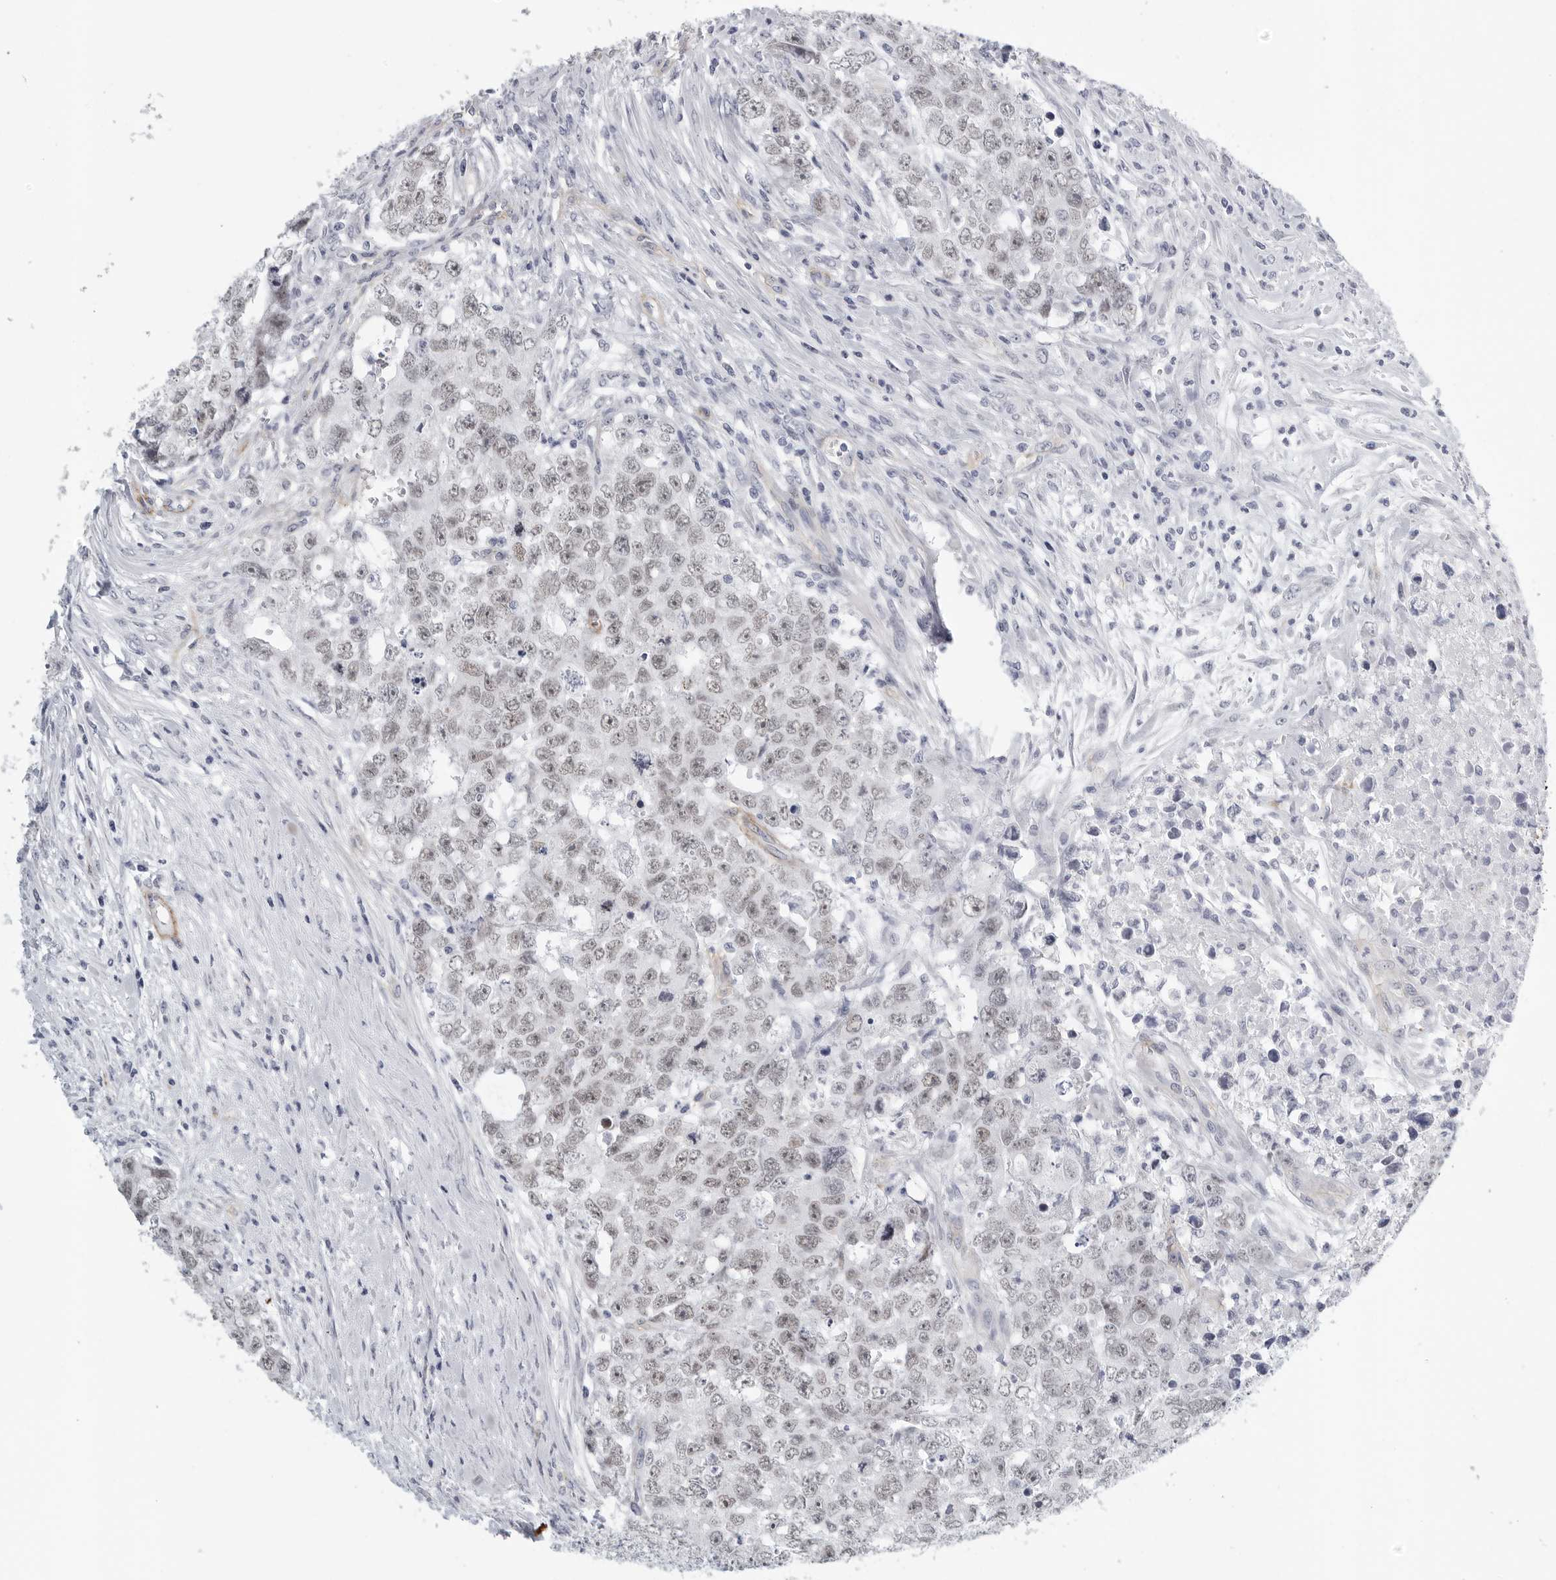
{"staining": {"intensity": "weak", "quantity": ">75%", "location": "nuclear"}, "tissue": "testis cancer", "cell_type": "Tumor cells", "image_type": "cancer", "snomed": [{"axis": "morphology", "description": "Carcinoma, Embryonal, NOS"}, {"axis": "topography", "description": "Testis"}], "caption": "Embryonal carcinoma (testis) stained with a brown dye exhibits weak nuclear positive positivity in approximately >75% of tumor cells.", "gene": "TNR", "patient": {"sex": "male", "age": 28}}